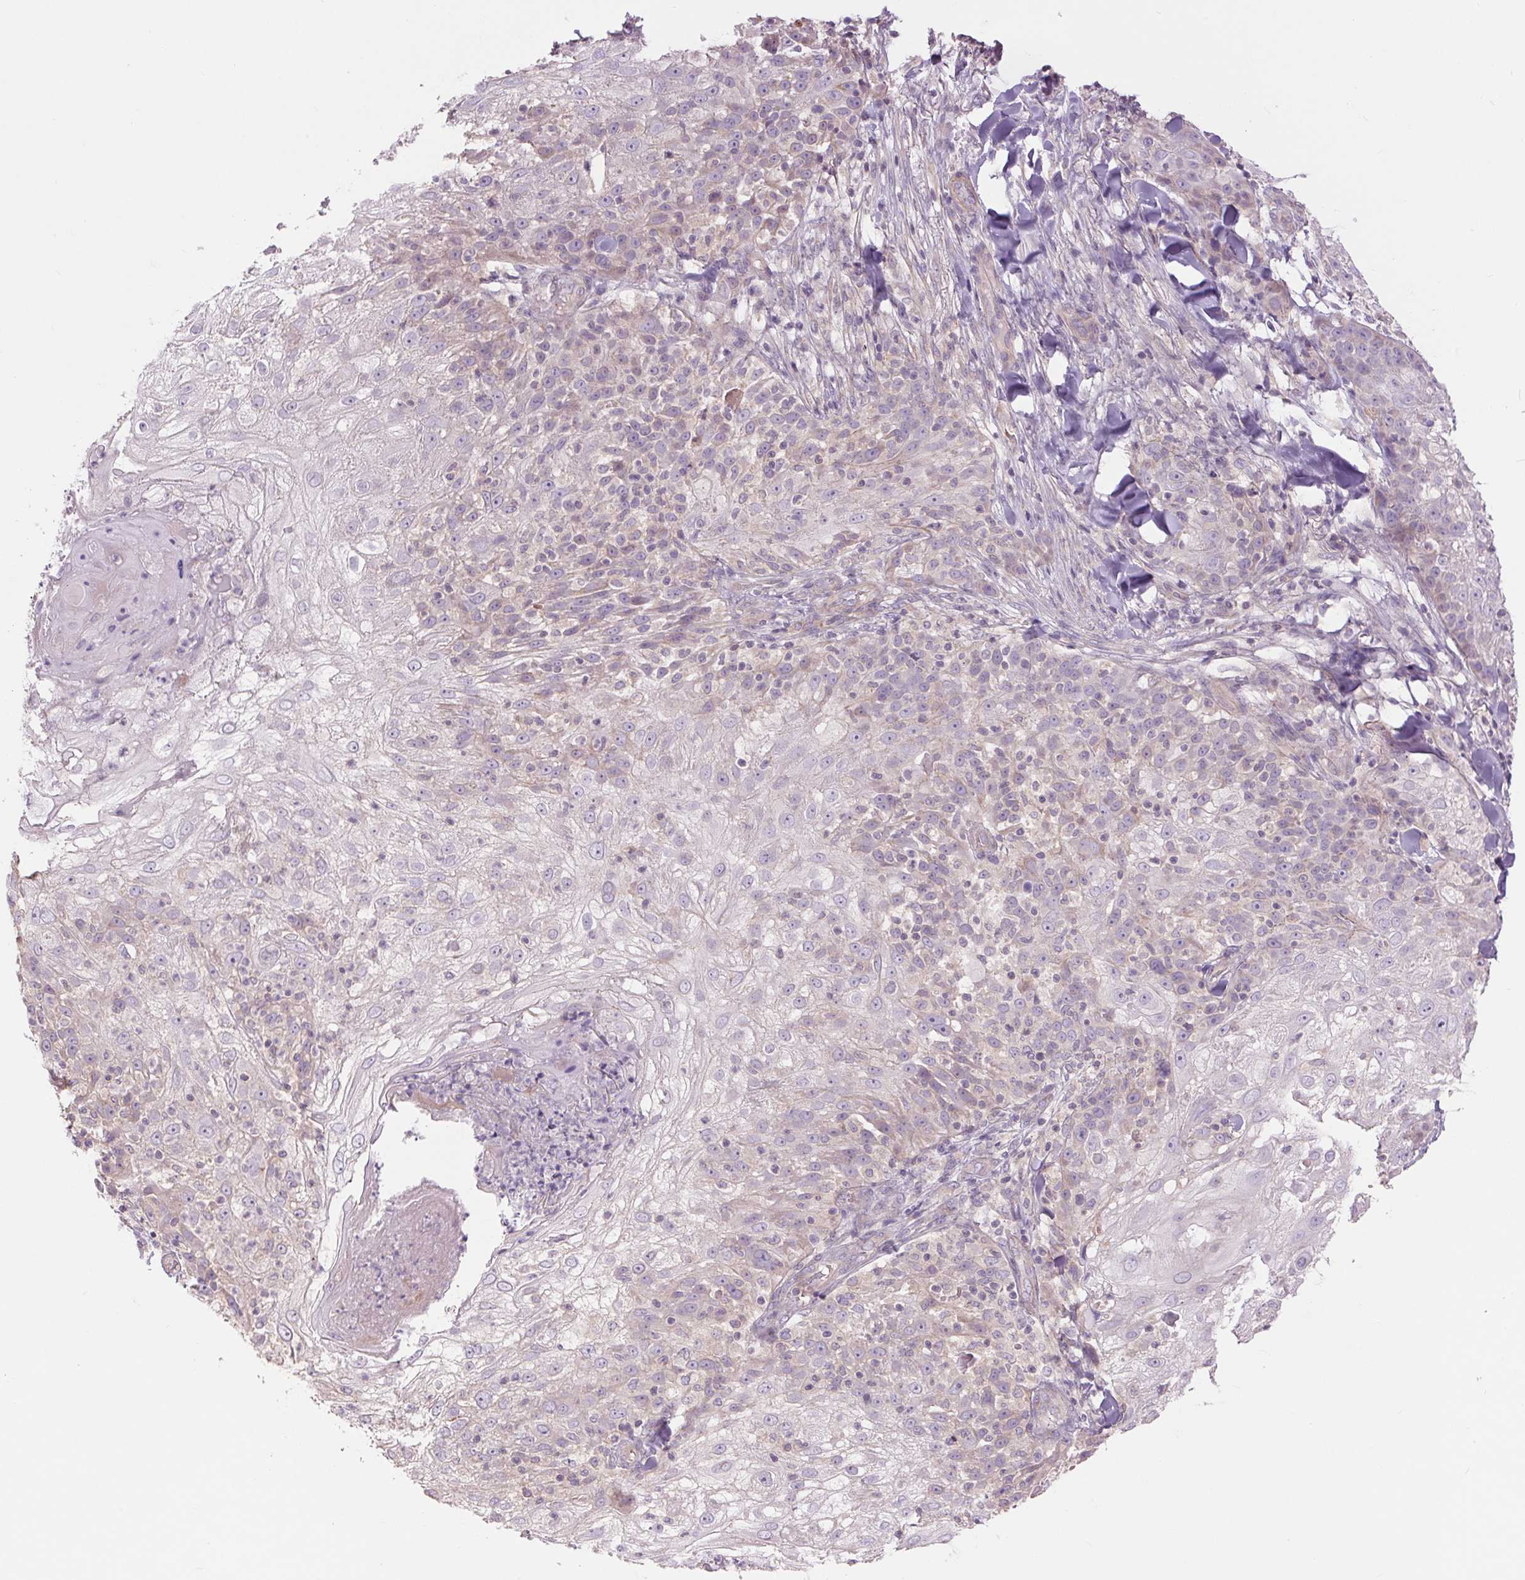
{"staining": {"intensity": "negative", "quantity": "none", "location": "none"}, "tissue": "skin cancer", "cell_type": "Tumor cells", "image_type": "cancer", "snomed": [{"axis": "morphology", "description": "Normal tissue, NOS"}, {"axis": "morphology", "description": "Squamous cell carcinoma, NOS"}, {"axis": "topography", "description": "Skin"}], "caption": "DAB immunohistochemical staining of human skin squamous cell carcinoma displays no significant positivity in tumor cells.", "gene": "CTNNA3", "patient": {"sex": "female", "age": 83}}